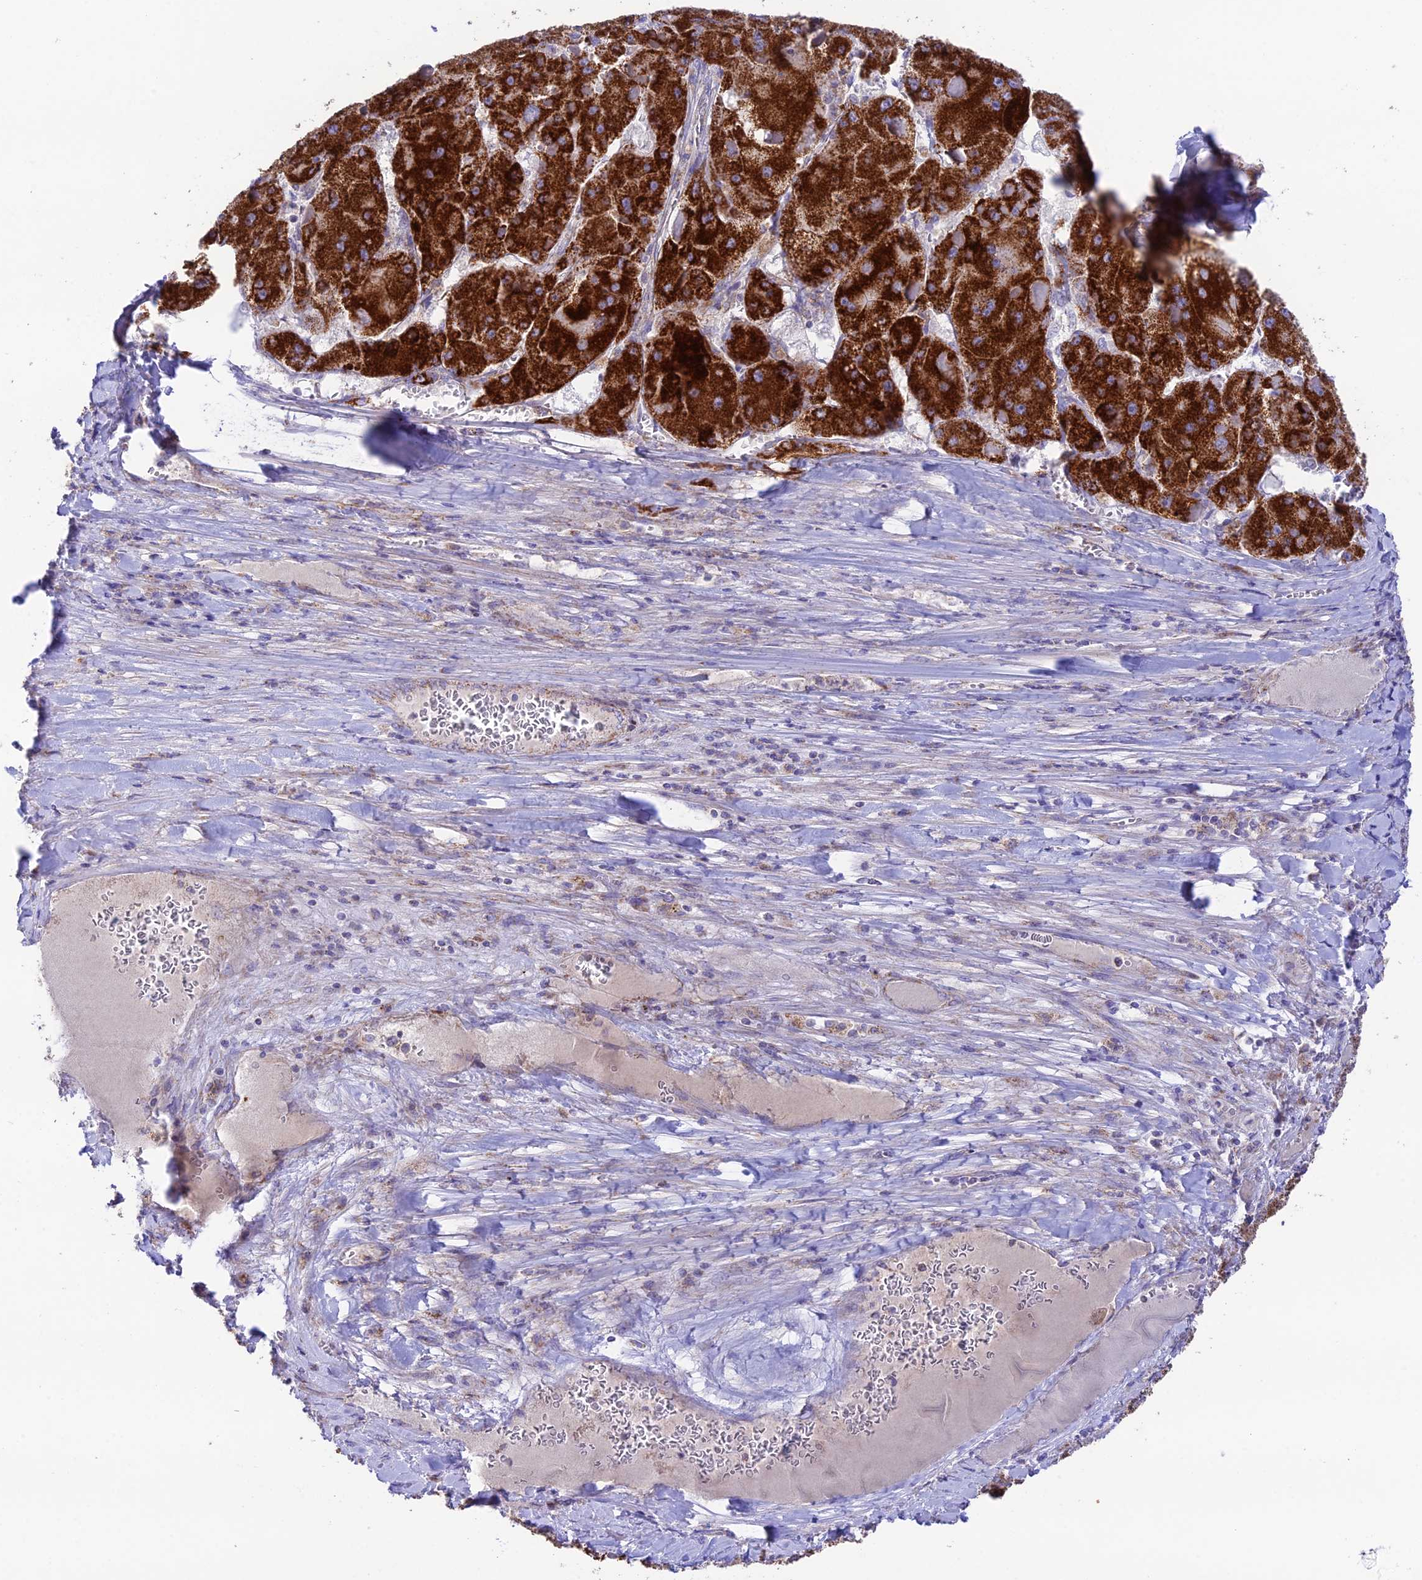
{"staining": {"intensity": "strong", "quantity": ">75%", "location": "cytoplasmic/membranous"}, "tissue": "liver cancer", "cell_type": "Tumor cells", "image_type": "cancer", "snomed": [{"axis": "morphology", "description": "Carcinoma, Hepatocellular, NOS"}, {"axis": "topography", "description": "Liver"}], "caption": "High-power microscopy captured an immunohistochemistry photomicrograph of liver cancer, revealing strong cytoplasmic/membranous expression in about >75% of tumor cells. The staining was performed using DAB, with brown indicating positive protein expression. Nuclei are stained blue with hematoxylin.", "gene": "HSDL2", "patient": {"sex": "female", "age": 73}}